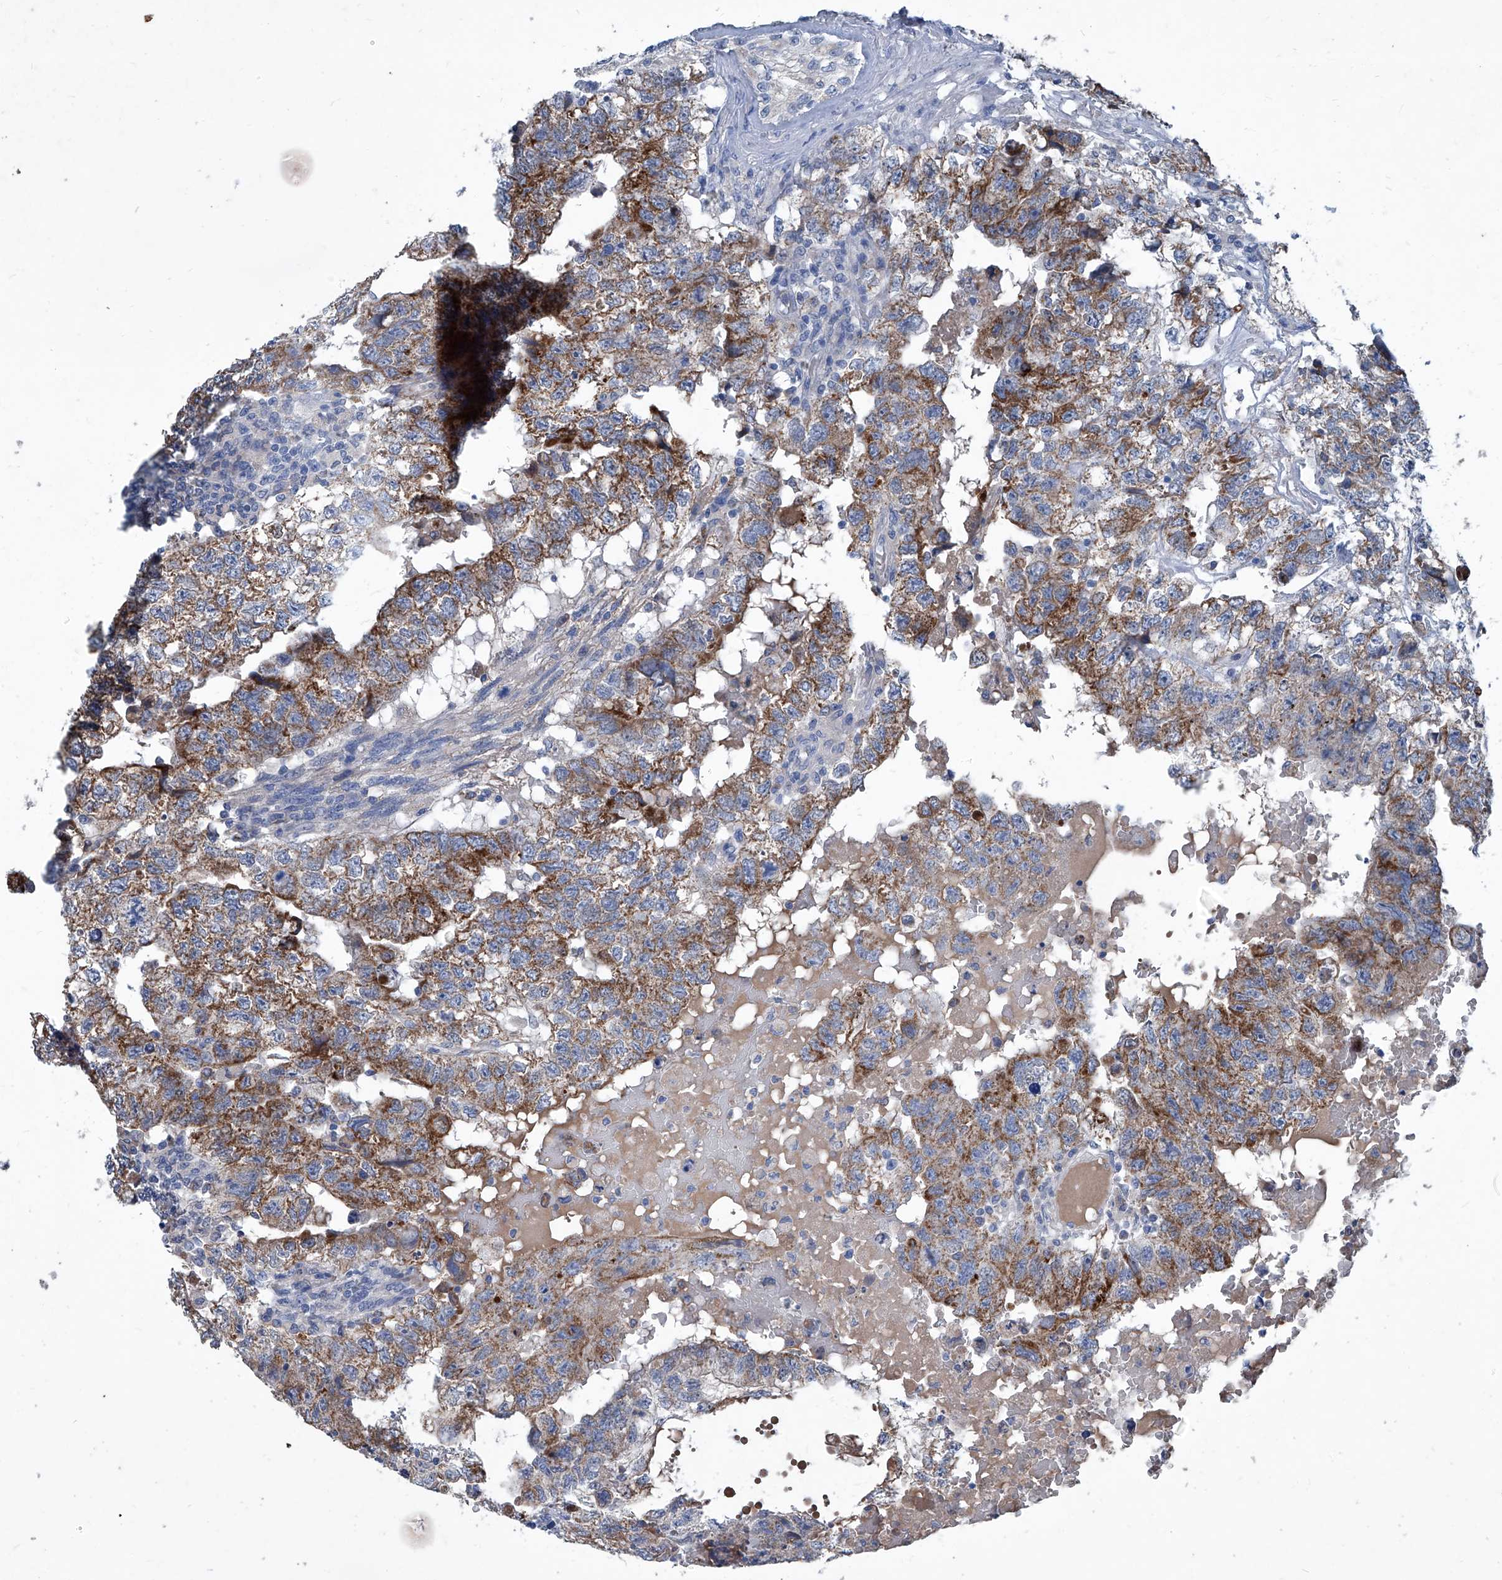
{"staining": {"intensity": "moderate", "quantity": ">75%", "location": "cytoplasmic/membranous"}, "tissue": "testis cancer", "cell_type": "Tumor cells", "image_type": "cancer", "snomed": [{"axis": "morphology", "description": "Carcinoma, Embryonal, NOS"}, {"axis": "topography", "description": "Testis"}], "caption": "IHC (DAB) staining of testis cancer demonstrates moderate cytoplasmic/membranous protein positivity in approximately >75% of tumor cells. Using DAB (brown) and hematoxylin (blue) stains, captured at high magnification using brightfield microscopy.", "gene": "MTARC1", "patient": {"sex": "male", "age": 36}}